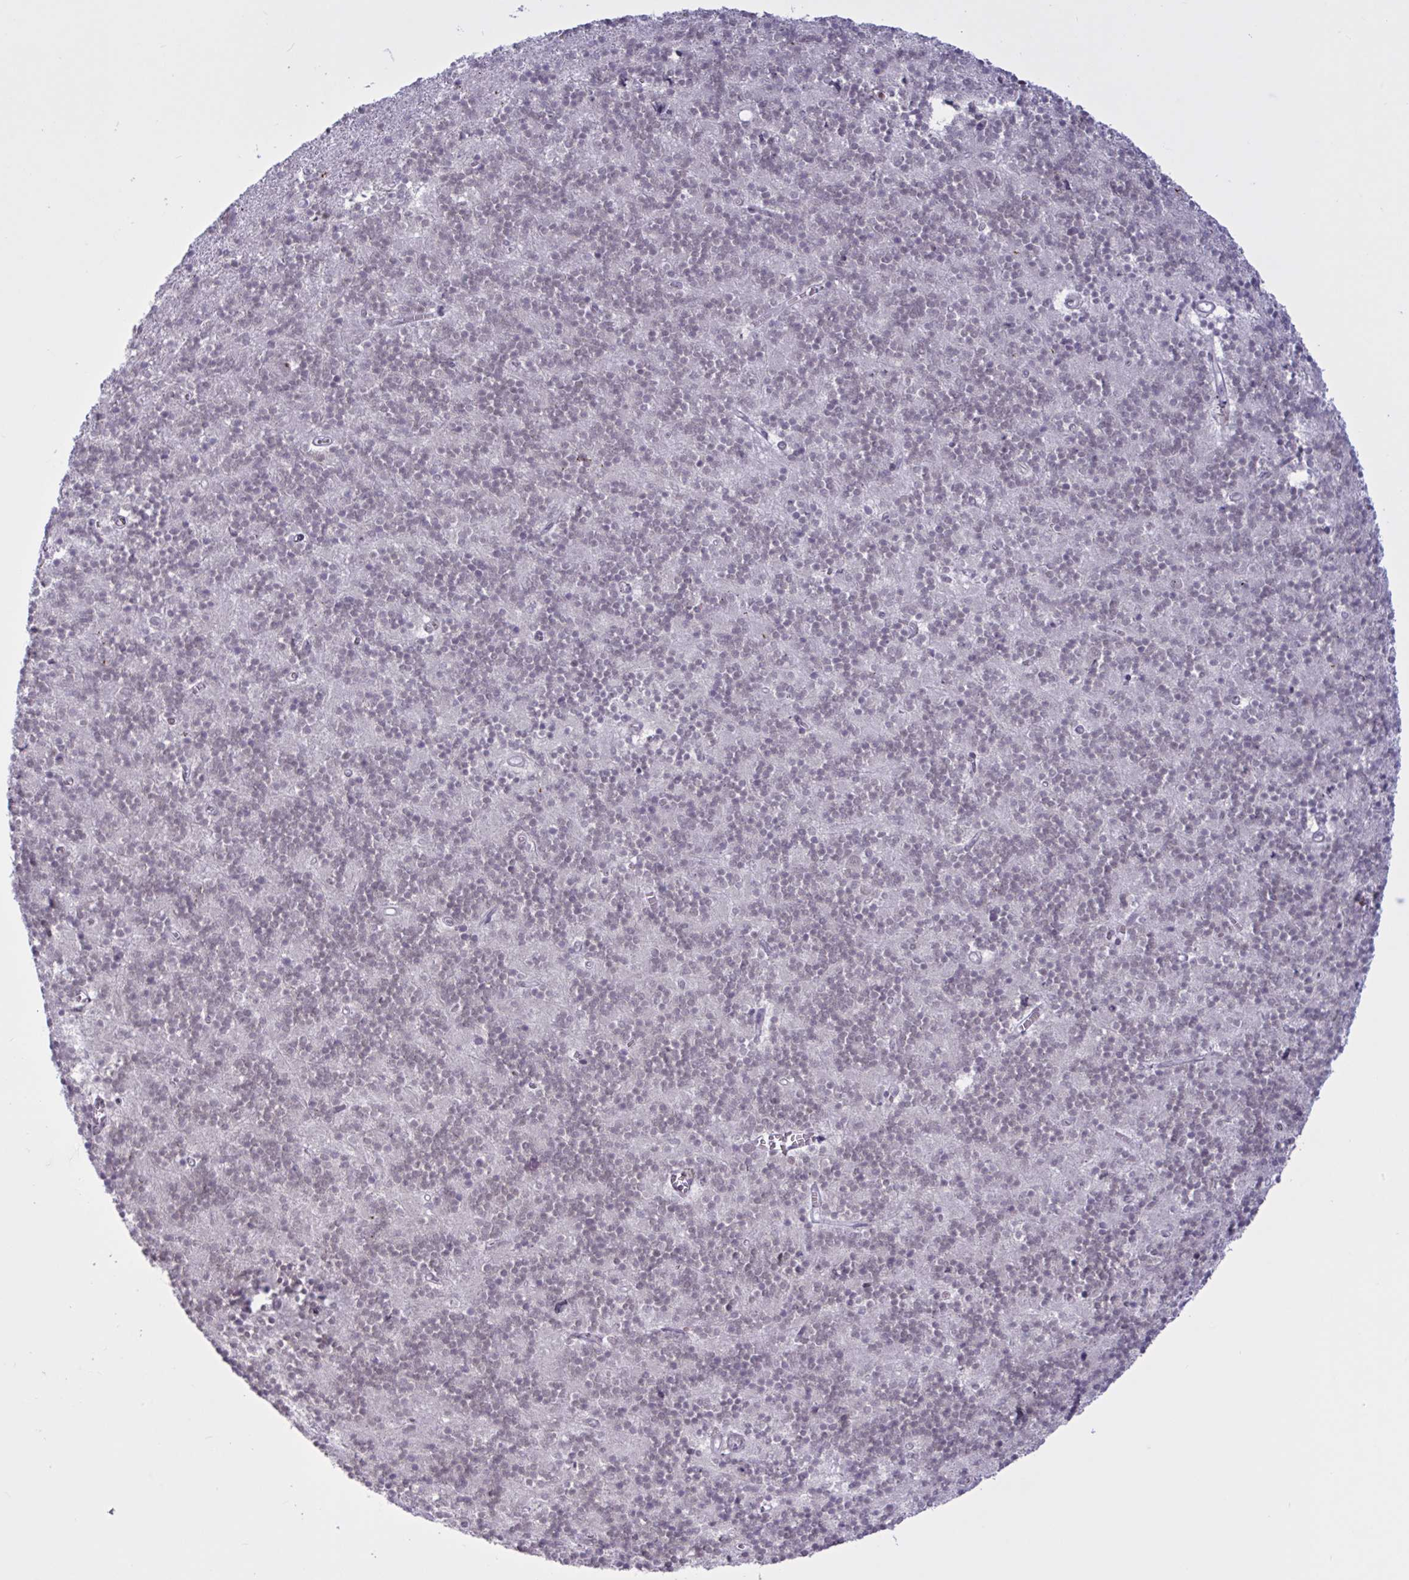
{"staining": {"intensity": "negative", "quantity": "none", "location": "none"}, "tissue": "cerebellum", "cell_type": "Cells in granular layer", "image_type": "normal", "snomed": [{"axis": "morphology", "description": "Normal tissue, NOS"}, {"axis": "topography", "description": "Cerebellum"}], "caption": "Immunohistochemistry of unremarkable human cerebellum reveals no expression in cells in granular layer.", "gene": "PRMT6", "patient": {"sex": "male", "age": 54}}